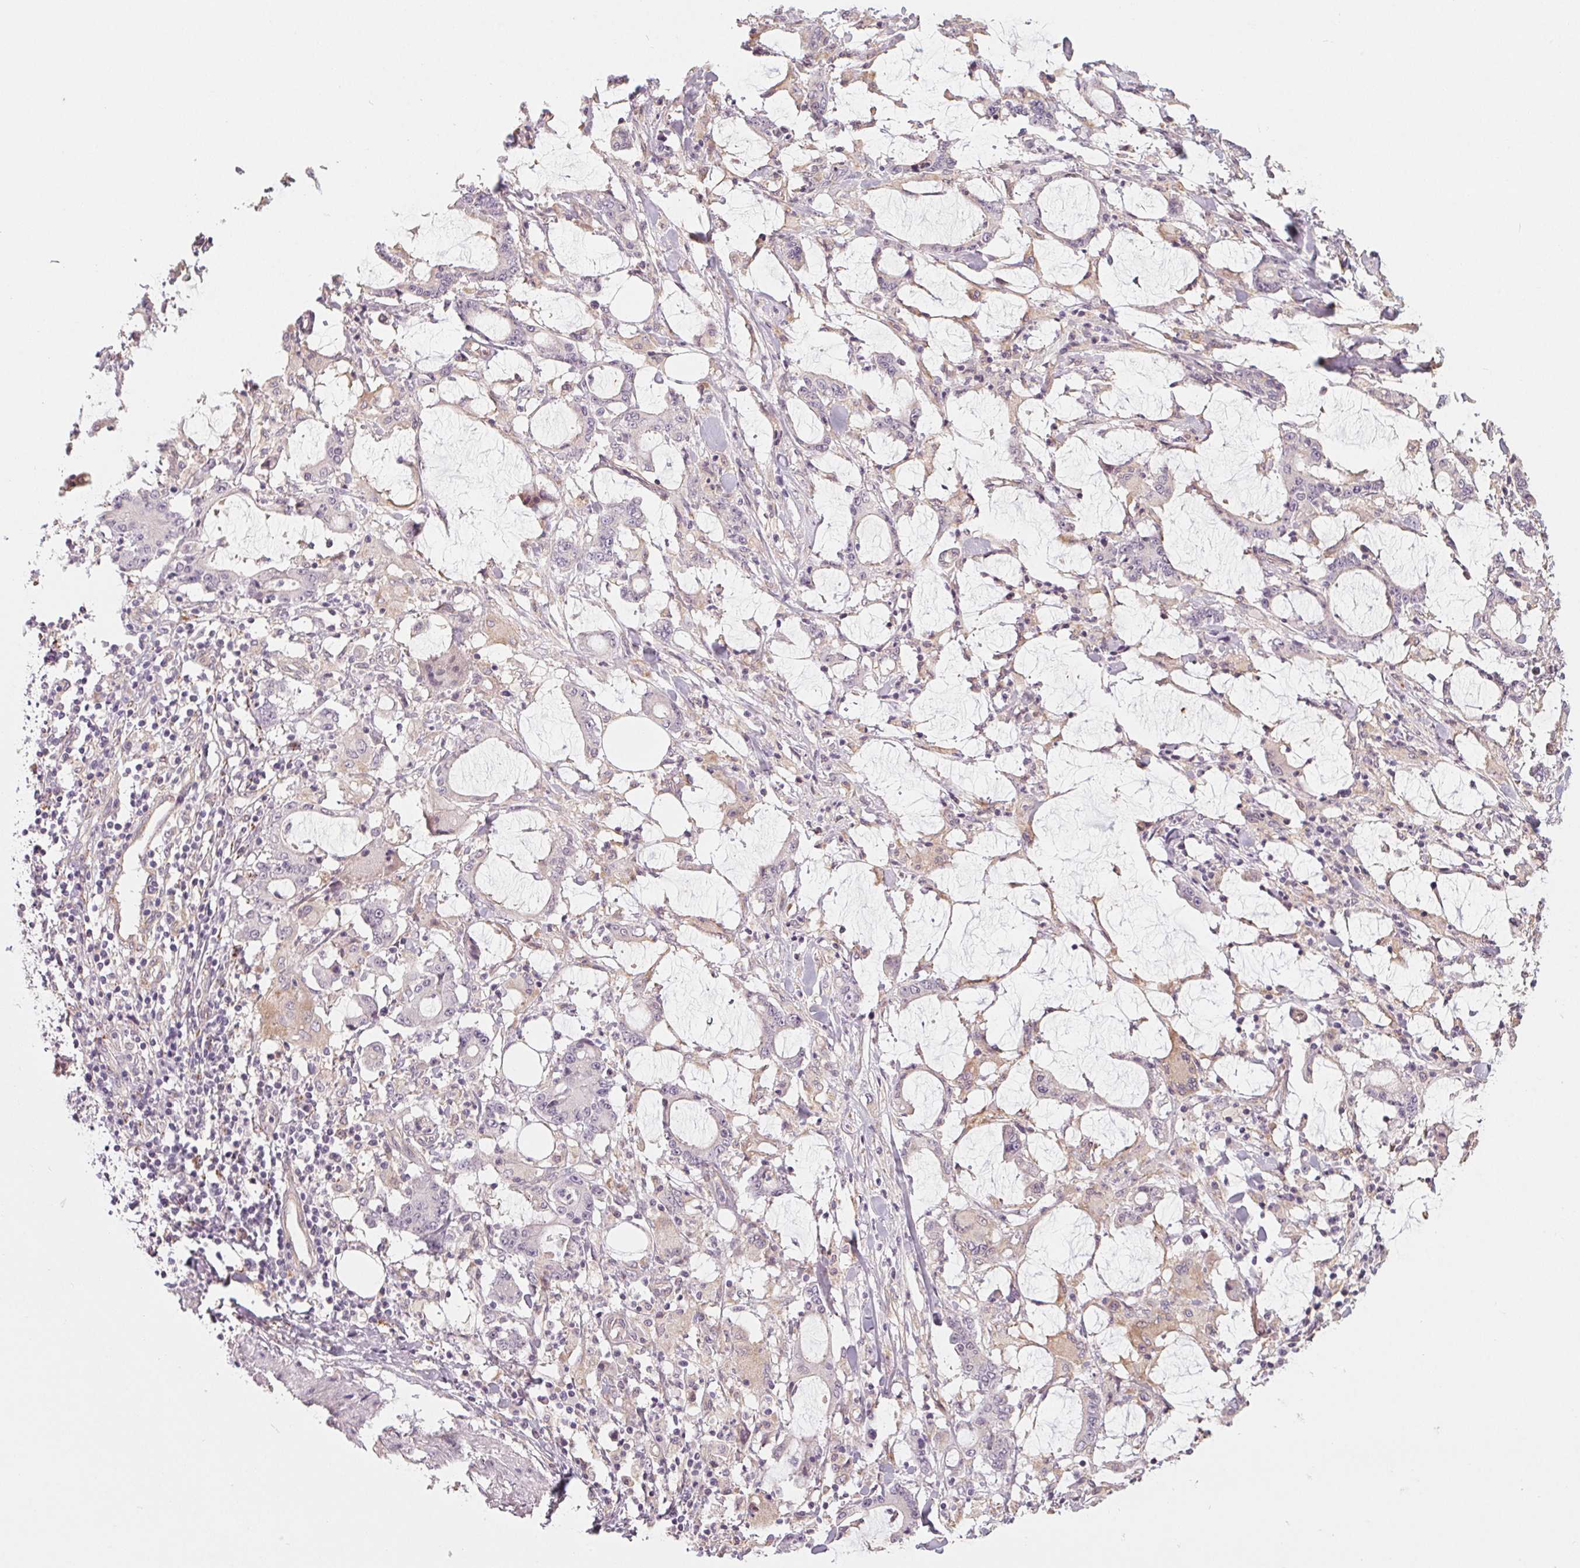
{"staining": {"intensity": "weak", "quantity": "<25%", "location": "cytoplasmic/membranous"}, "tissue": "stomach cancer", "cell_type": "Tumor cells", "image_type": "cancer", "snomed": [{"axis": "morphology", "description": "Adenocarcinoma, NOS"}, {"axis": "topography", "description": "Stomach, upper"}], "caption": "Immunohistochemistry of adenocarcinoma (stomach) exhibits no staining in tumor cells. The staining is performed using DAB brown chromogen with nuclei counter-stained in using hematoxylin.", "gene": "CFC1", "patient": {"sex": "male", "age": 68}}